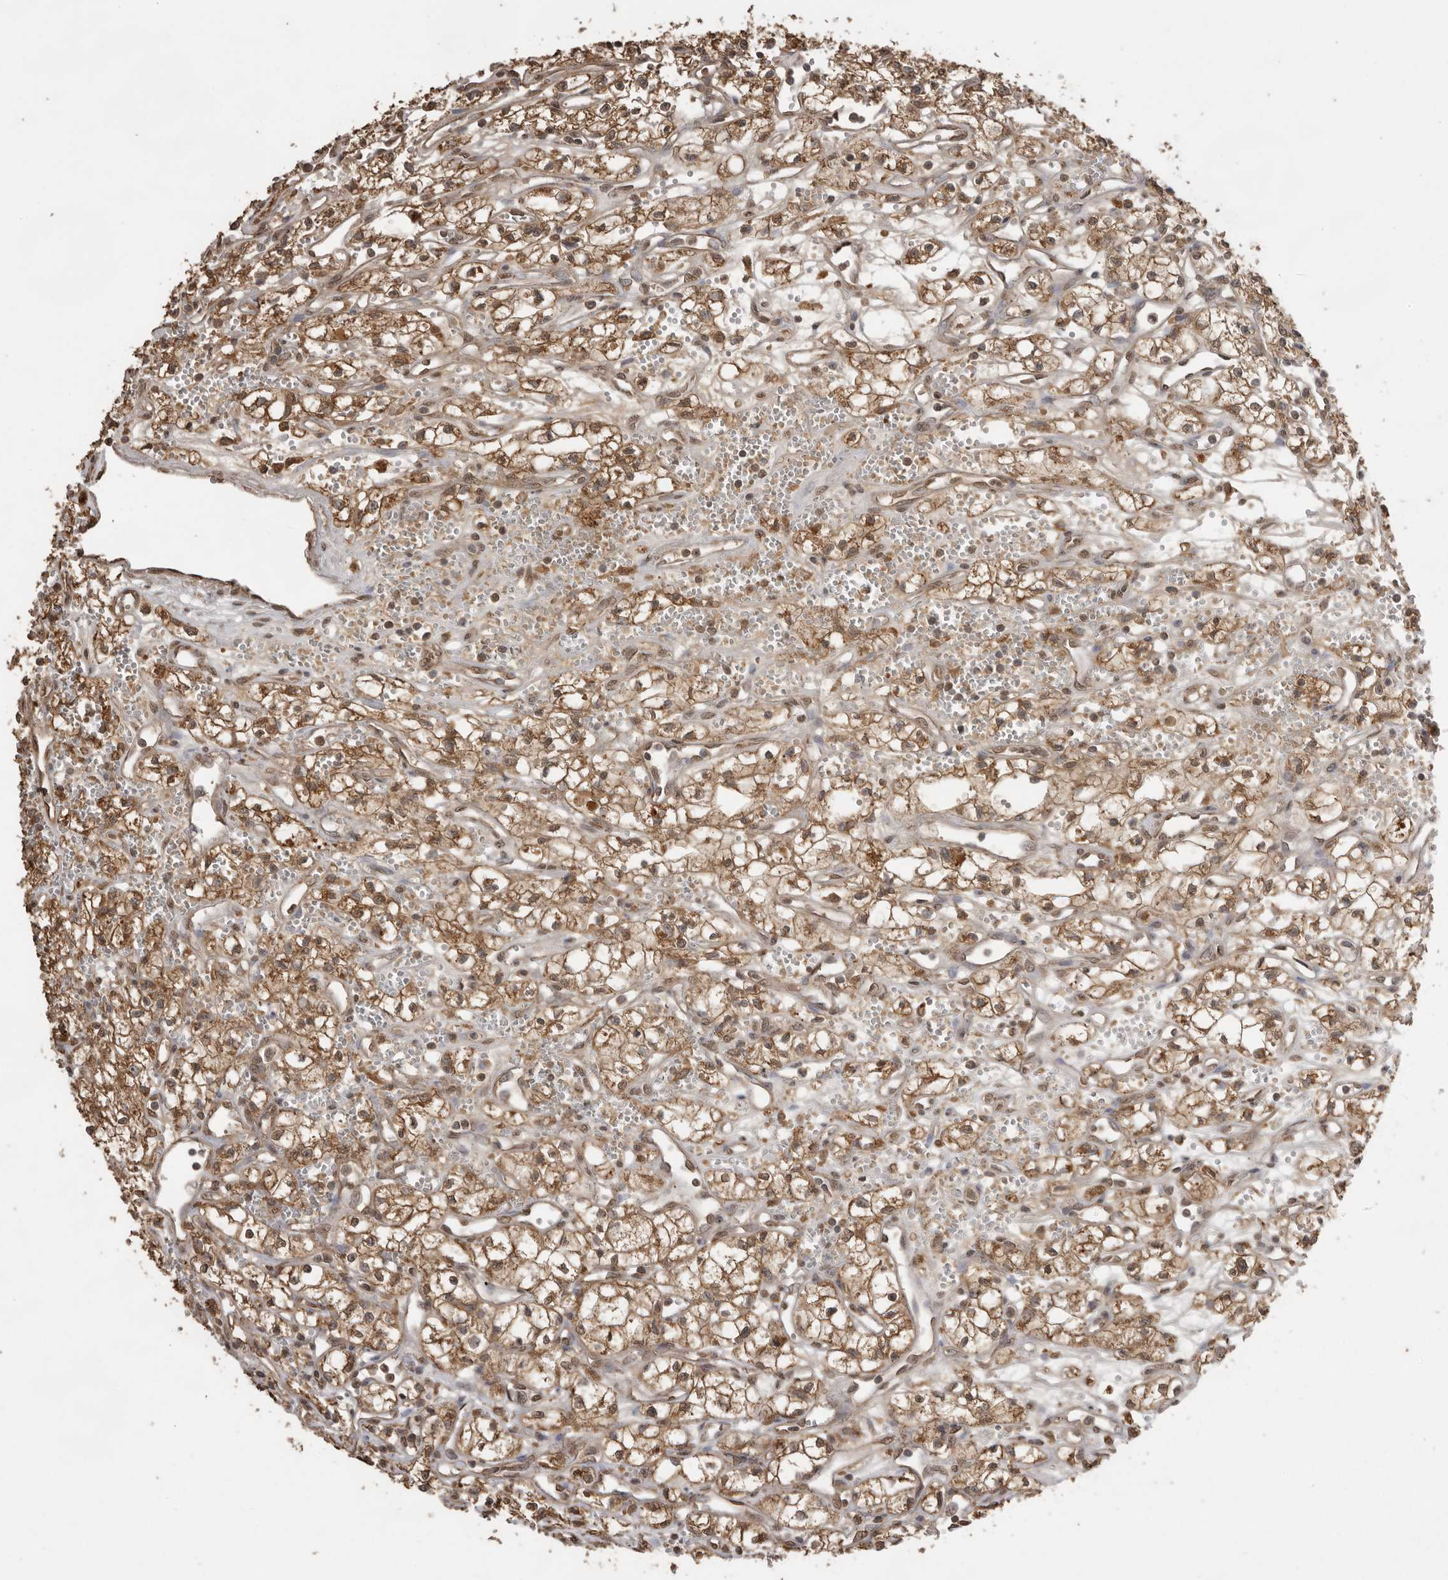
{"staining": {"intensity": "moderate", "quantity": ">75%", "location": "cytoplasmic/membranous"}, "tissue": "renal cancer", "cell_type": "Tumor cells", "image_type": "cancer", "snomed": [{"axis": "morphology", "description": "Adenocarcinoma, NOS"}, {"axis": "topography", "description": "Kidney"}], "caption": "Protein positivity by IHC demonstrates moderate cytoplasmic/membranous staining in about >75% of tumor cells in renal cancer (adenocarcinoma).", "gene": "JAG2", "patient": {"sex": "male", "age": 59}}